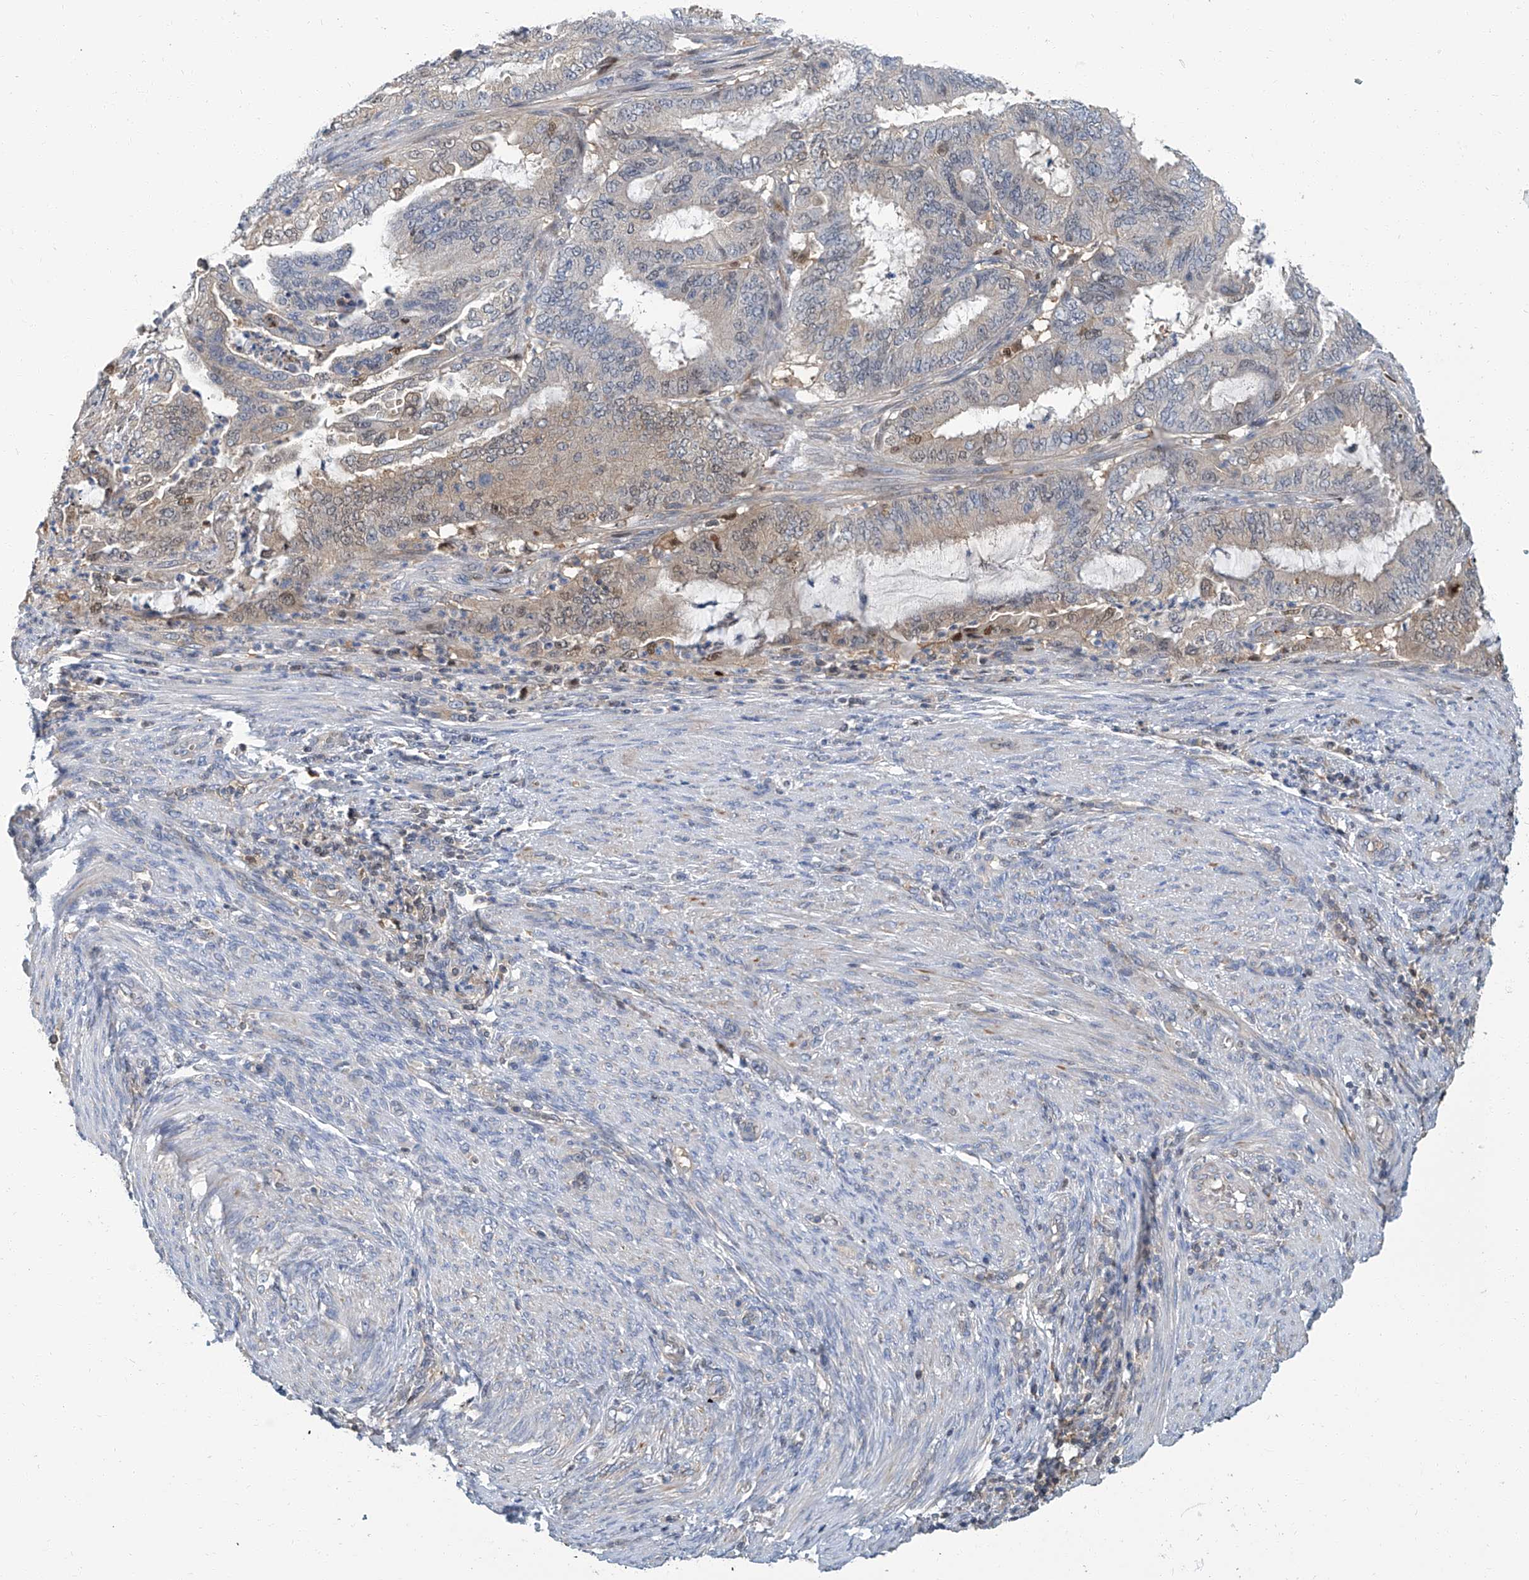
{"staining": {"intensity": "weak", "quantity": "<25%", "location": "cytoplasmic/membranous,nuclear"}, "tissue": "endometrial cancer", "cell_type": "Tumor cells", "image_type": "cancer", "snomed": [{"axis": "morphology", "description": "Adenocarcinoma, NOS"}, {"axis": "topography", "description": "Endometrium"}], "caption": "This is an immunohistochemistry photomicrograph of human adenocarcinoma (endometrial). There is no expression in tumor cells.", "gene": "PSMB10", "patient": {"sex": "female", "age": 51}}